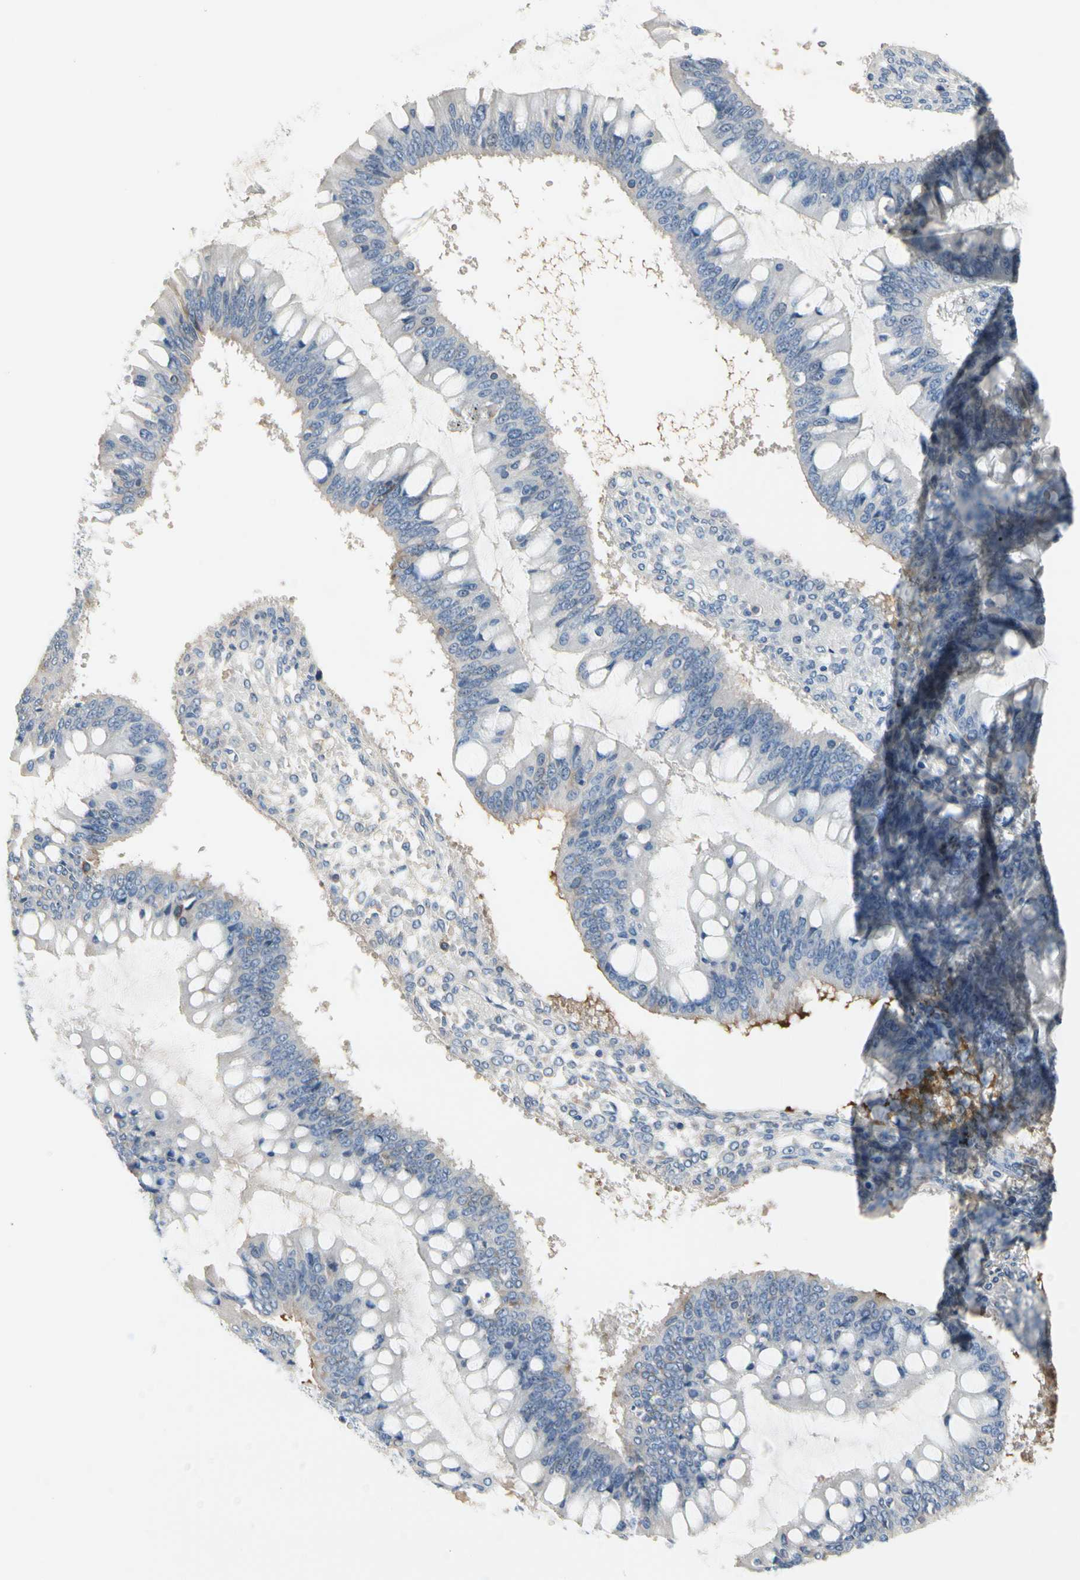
{"staining": {"intensity": "negative", "quantity": "none", "location": "none"}, "tissue": "ovarian cancer", "cell_type": "Tumor cells", "image_type": "cancer", "snomed": [{"axis": "morphology", "description": "Cystadenocarcinoma, mucinous, NOS"}, {"axis": "topography", "description": "Ovary"}], "caption": "Tumor cells show no significant expression in ovarian cancer (mucinous cystadenocarcinoma).", "gene": "ECRG4", "patient": {"sex": "female", "age": 73}}